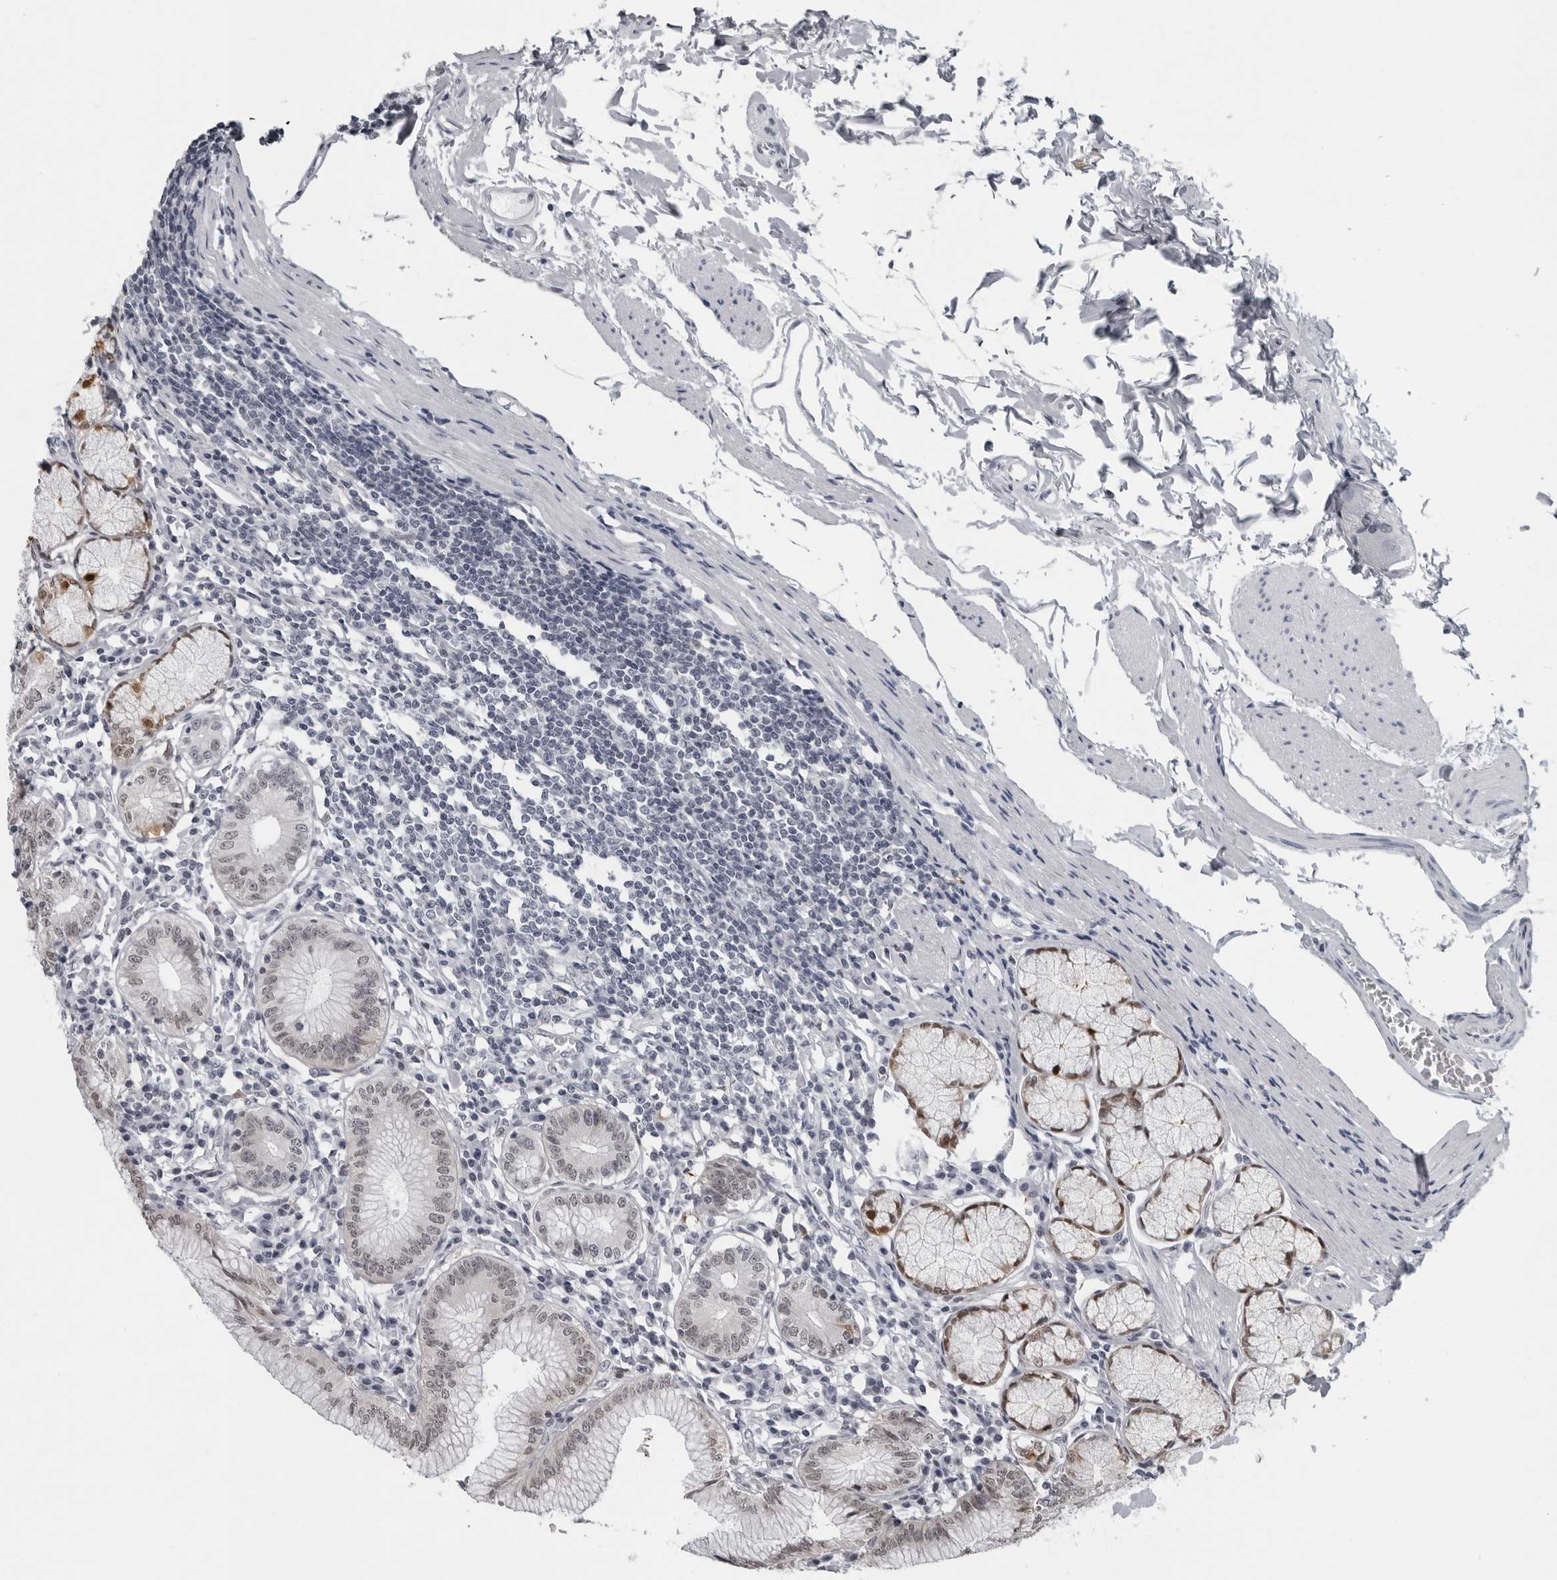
{"staining": {"intensity": "weak", "quantity": "25%-75%", "location": "nuclear"}, "tissue": "stomach", "cell_type": "Glandular cells", "image_type": "normal", "snomed": [{"axis": "morphology", "description": "Normal tissue, NOS"}, {"axis": "topography", "description": "Stomach"}], "caption": "High-power microscopy captured an immunohistochemistry (IHC) micrograph of unremarkable stomach, revealing weak nuclear staining in about 25%-75% of glandular cells. The protein is stained brown, and the nuclei are stained in blue (DAB (3,3'-diaminobenzidine) IHC with brightfield microscopy, high magnification).", "gene": "LZIC", "patient": {"sex": "male", "age": 55}}